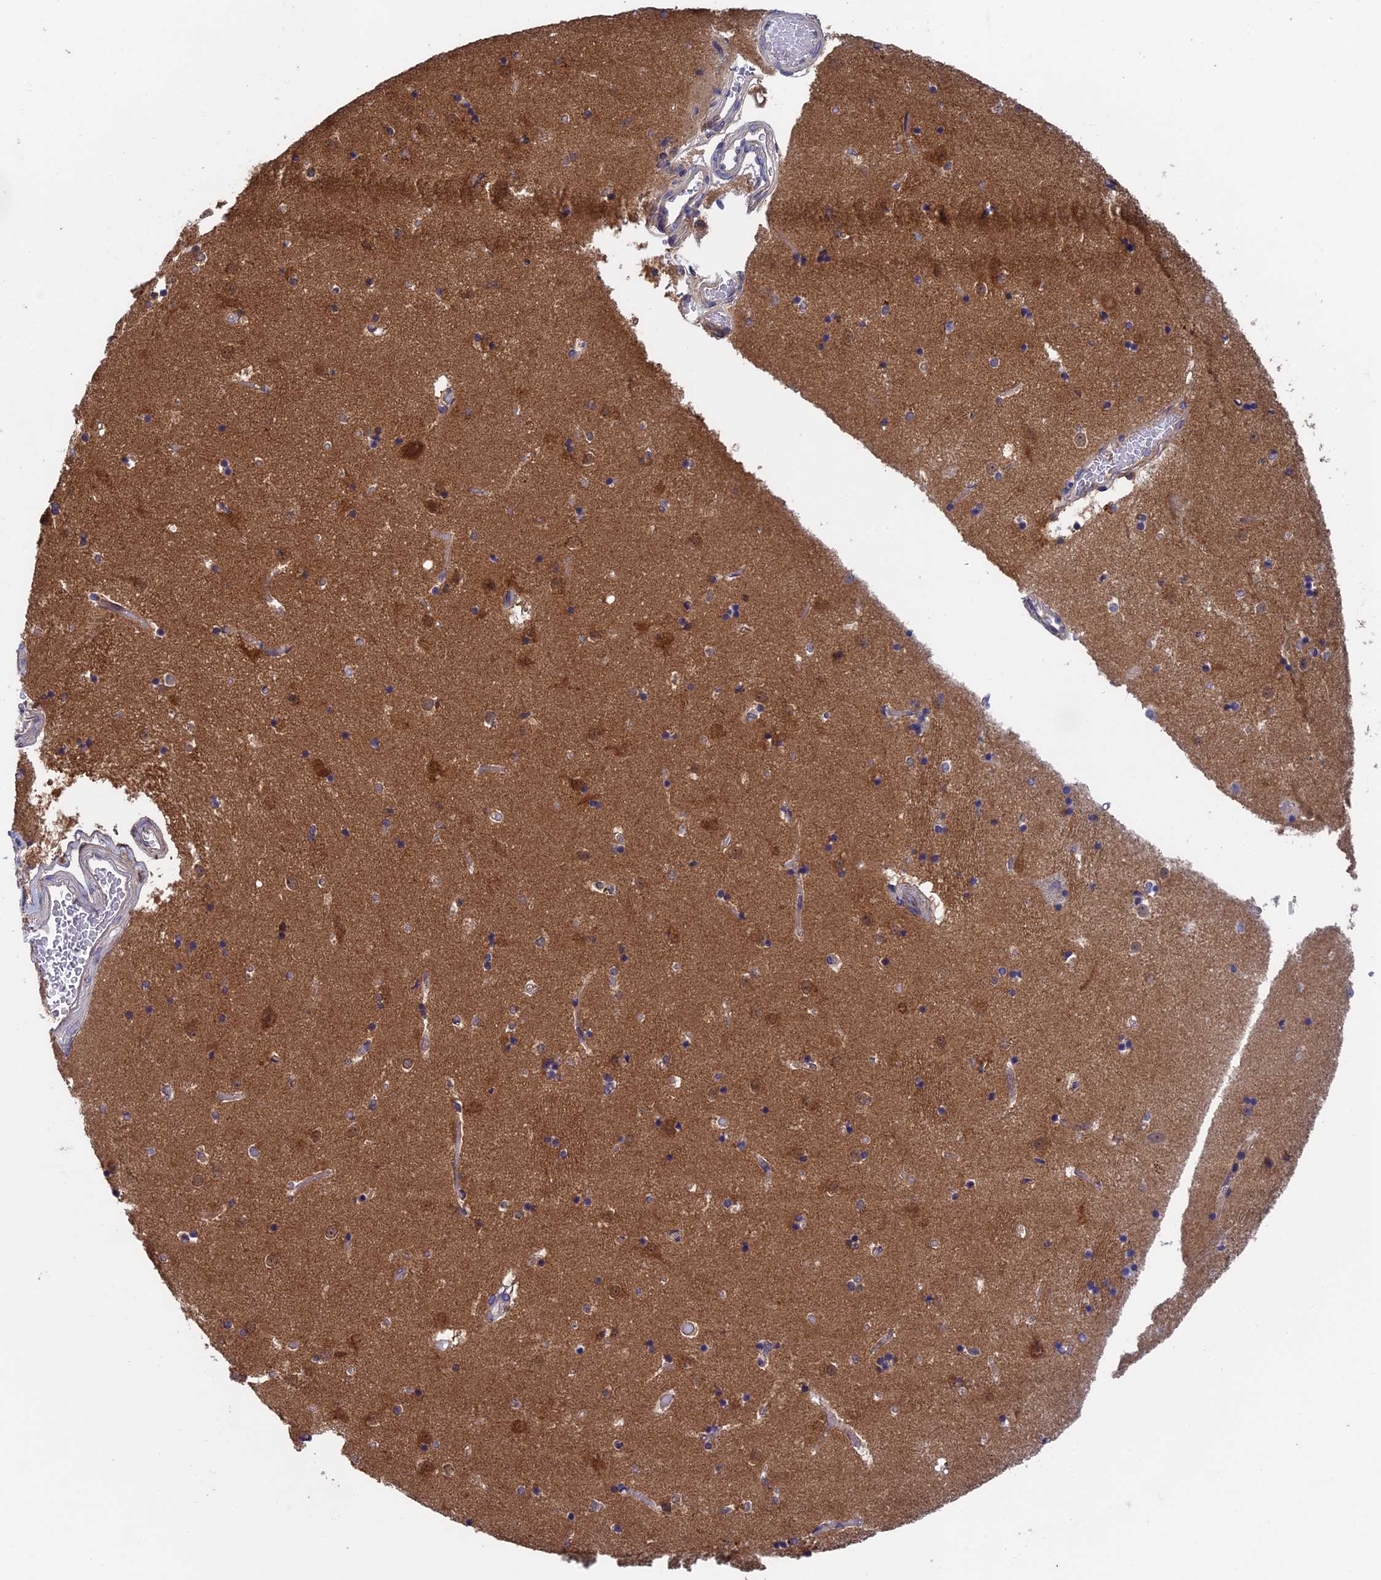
{"staining": {"intensity": "moderate", "quantity": "<25%", "location": "cytoplasmic/membranous"}, "tissue": "caudate", "cell_type": "Glial cells", "image_type": "normal", "snomed": [{"axis": "morphology", "description": "Normal tissue, NOS"}, {"axis": "topography", "description": "Lateral ventricle wall"}], "caption": "Caudate stained with immunohistochemistry displays moderate cytoplasmic/membranous positivity in about <25% of glial cells. Nuclei are stained in blue.", "gene": "LCMT1", "patient": {"sex": "female", "age": 52}}